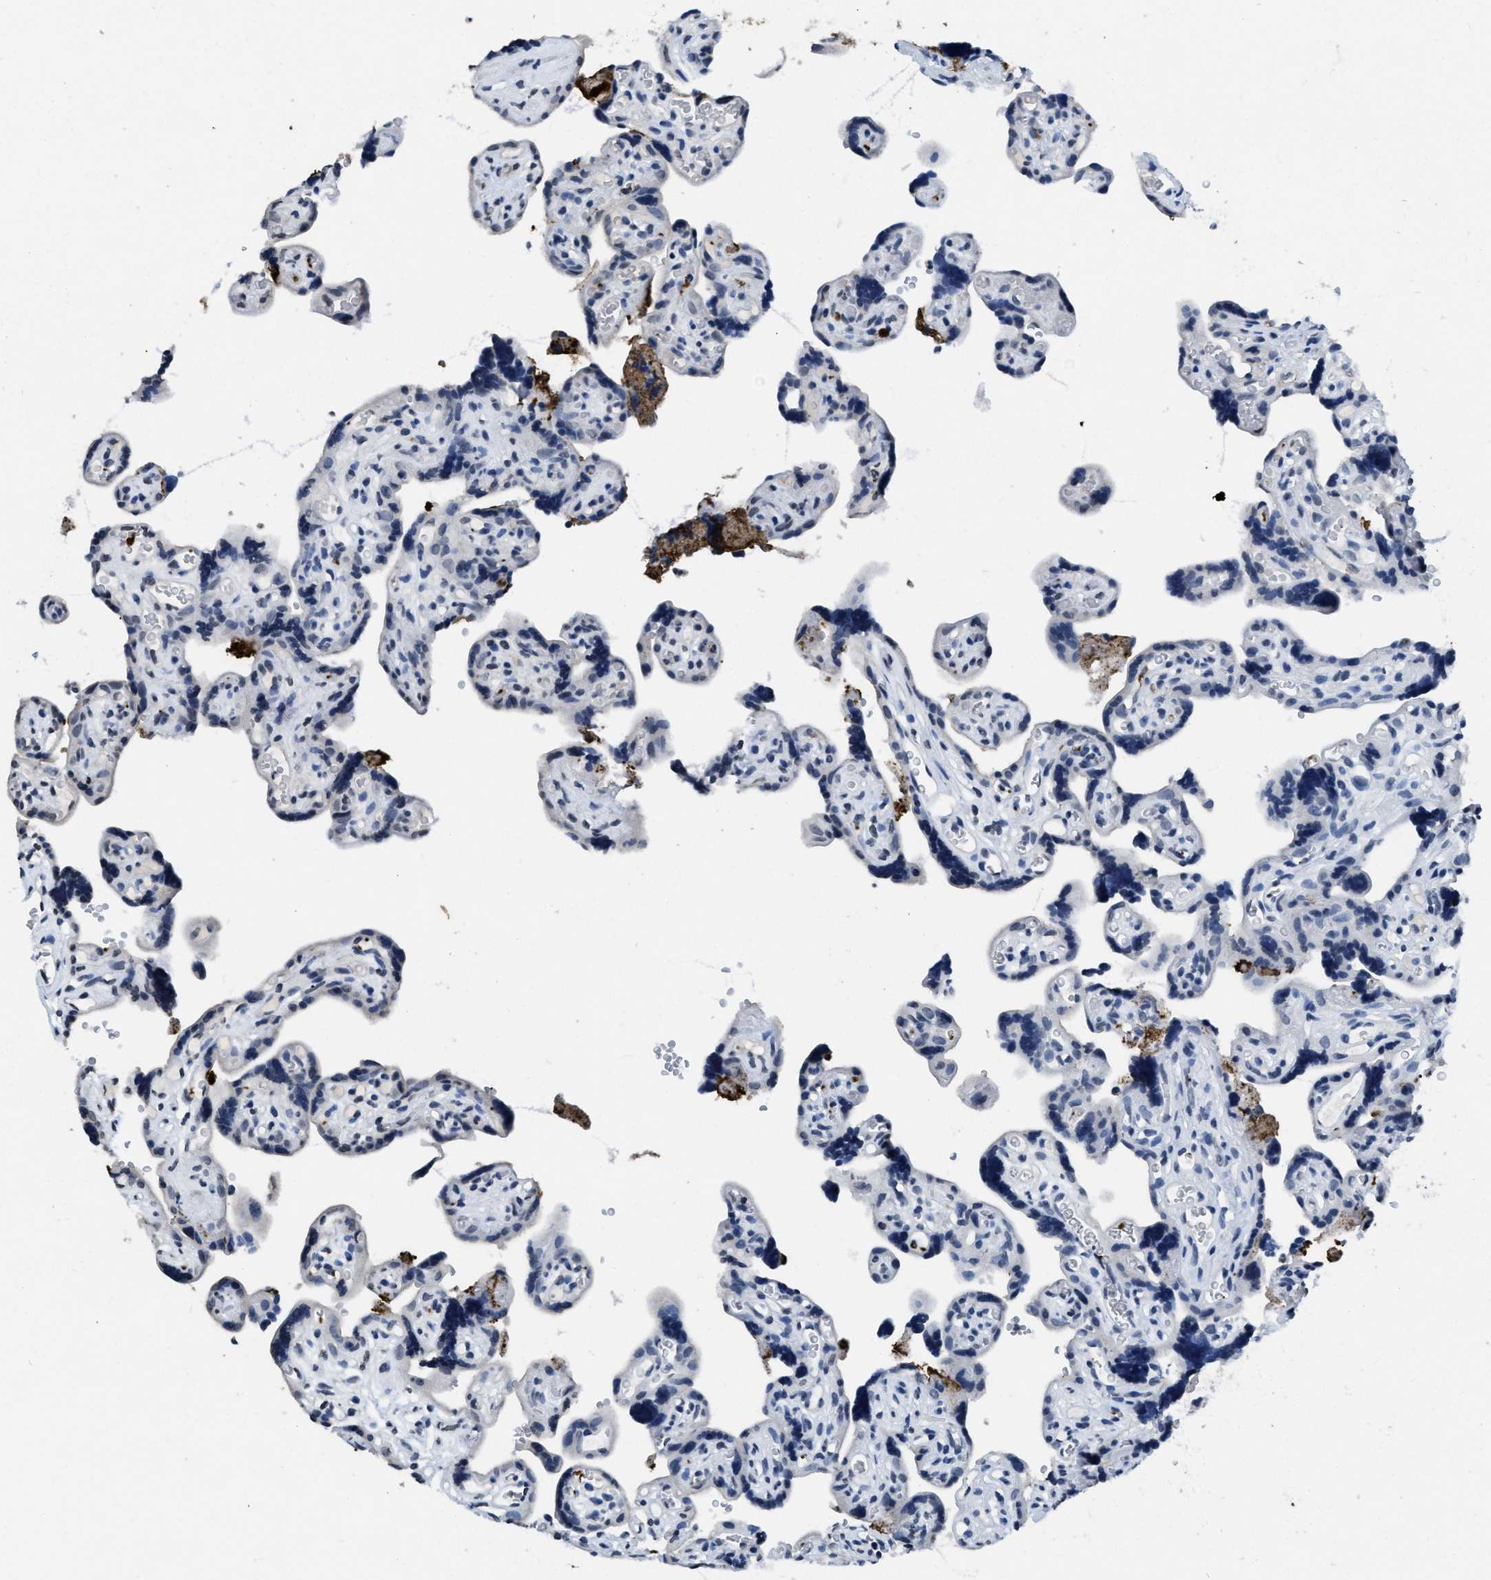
{"staining": {"intensity": "negative", "quantity": "none", "location": "none"}, "tissue": "placenta", "cell_type": "Trophoblastic cells", "image_type": "normal", "snomed": [{"axis": "morphology", "description": "Normal tissue, NOS"}, {"axis": "topography", "description": "Placenta"}], "caption": "Immunohistochemistry (IHC) histopathology image of benign human placenta stained for a protein (brown), which exhibits no staining in trophoblastic cells.", "gene": "ITGA2B", "patient": {"sex": "female", "age": 30}}